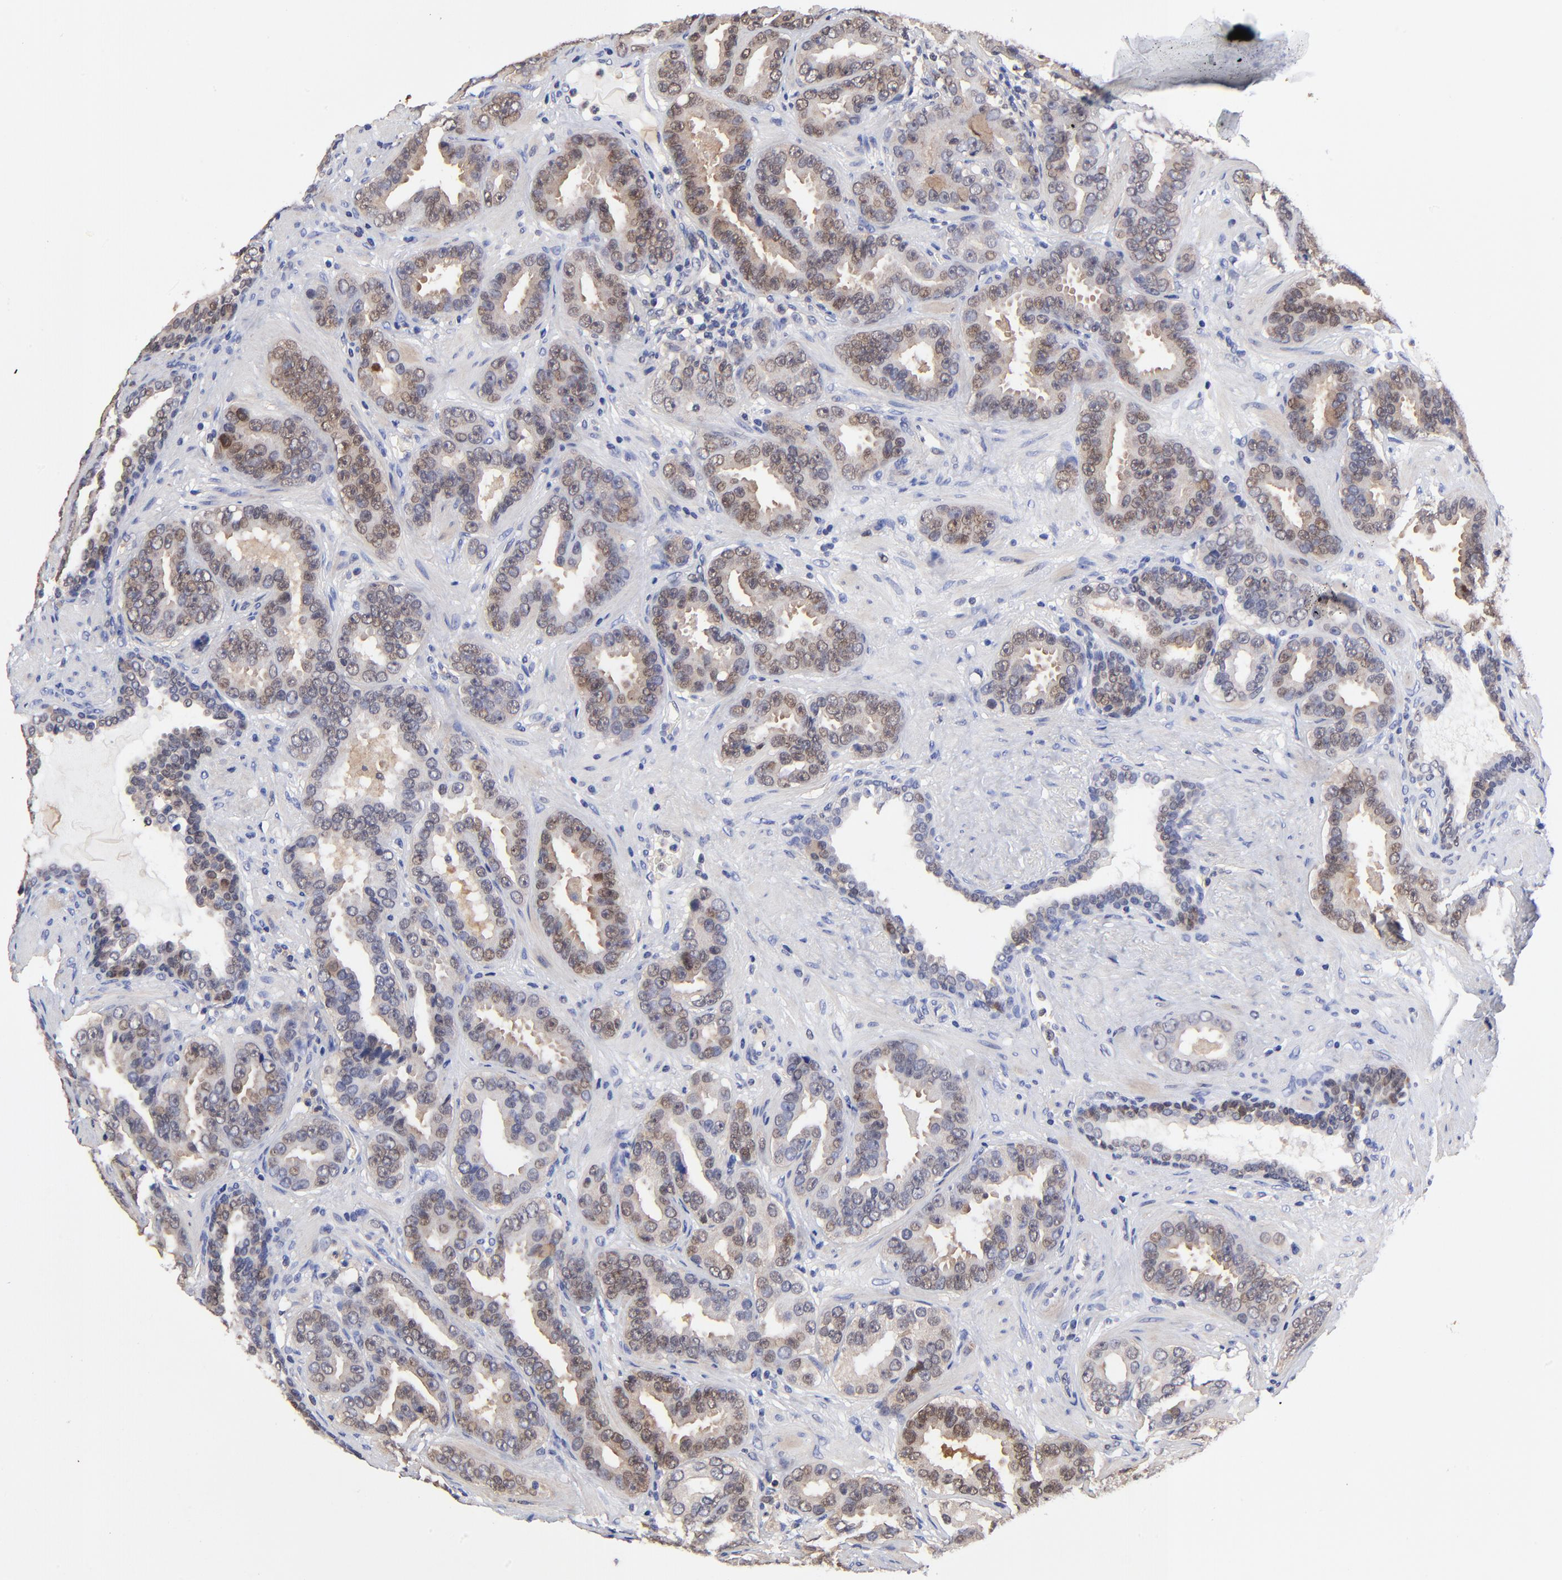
{"staining": {"intensity": "weak", "quantity": "25%-75%", "location": "cytoplasmic/membranous,nuclear"}, "tissue": "prostate cancer", "cell_type": "Tumor cells", "image_type": "cancer", "snomed": [{"axis": "morphology", "description": "Adenocarcinoma, Low grade"}, {"axis": "topography", "description": "Prostate"}], "caption": "DAB immunohistochemical staining of prostate low-grade adenocarcinoma reveals weak cytoplasmic/membranous and nuclear protein staining in about 25%-75% of tumor cells.", "gene": "DCTPP1", "patient": {"sex": "male", "age": 59}}